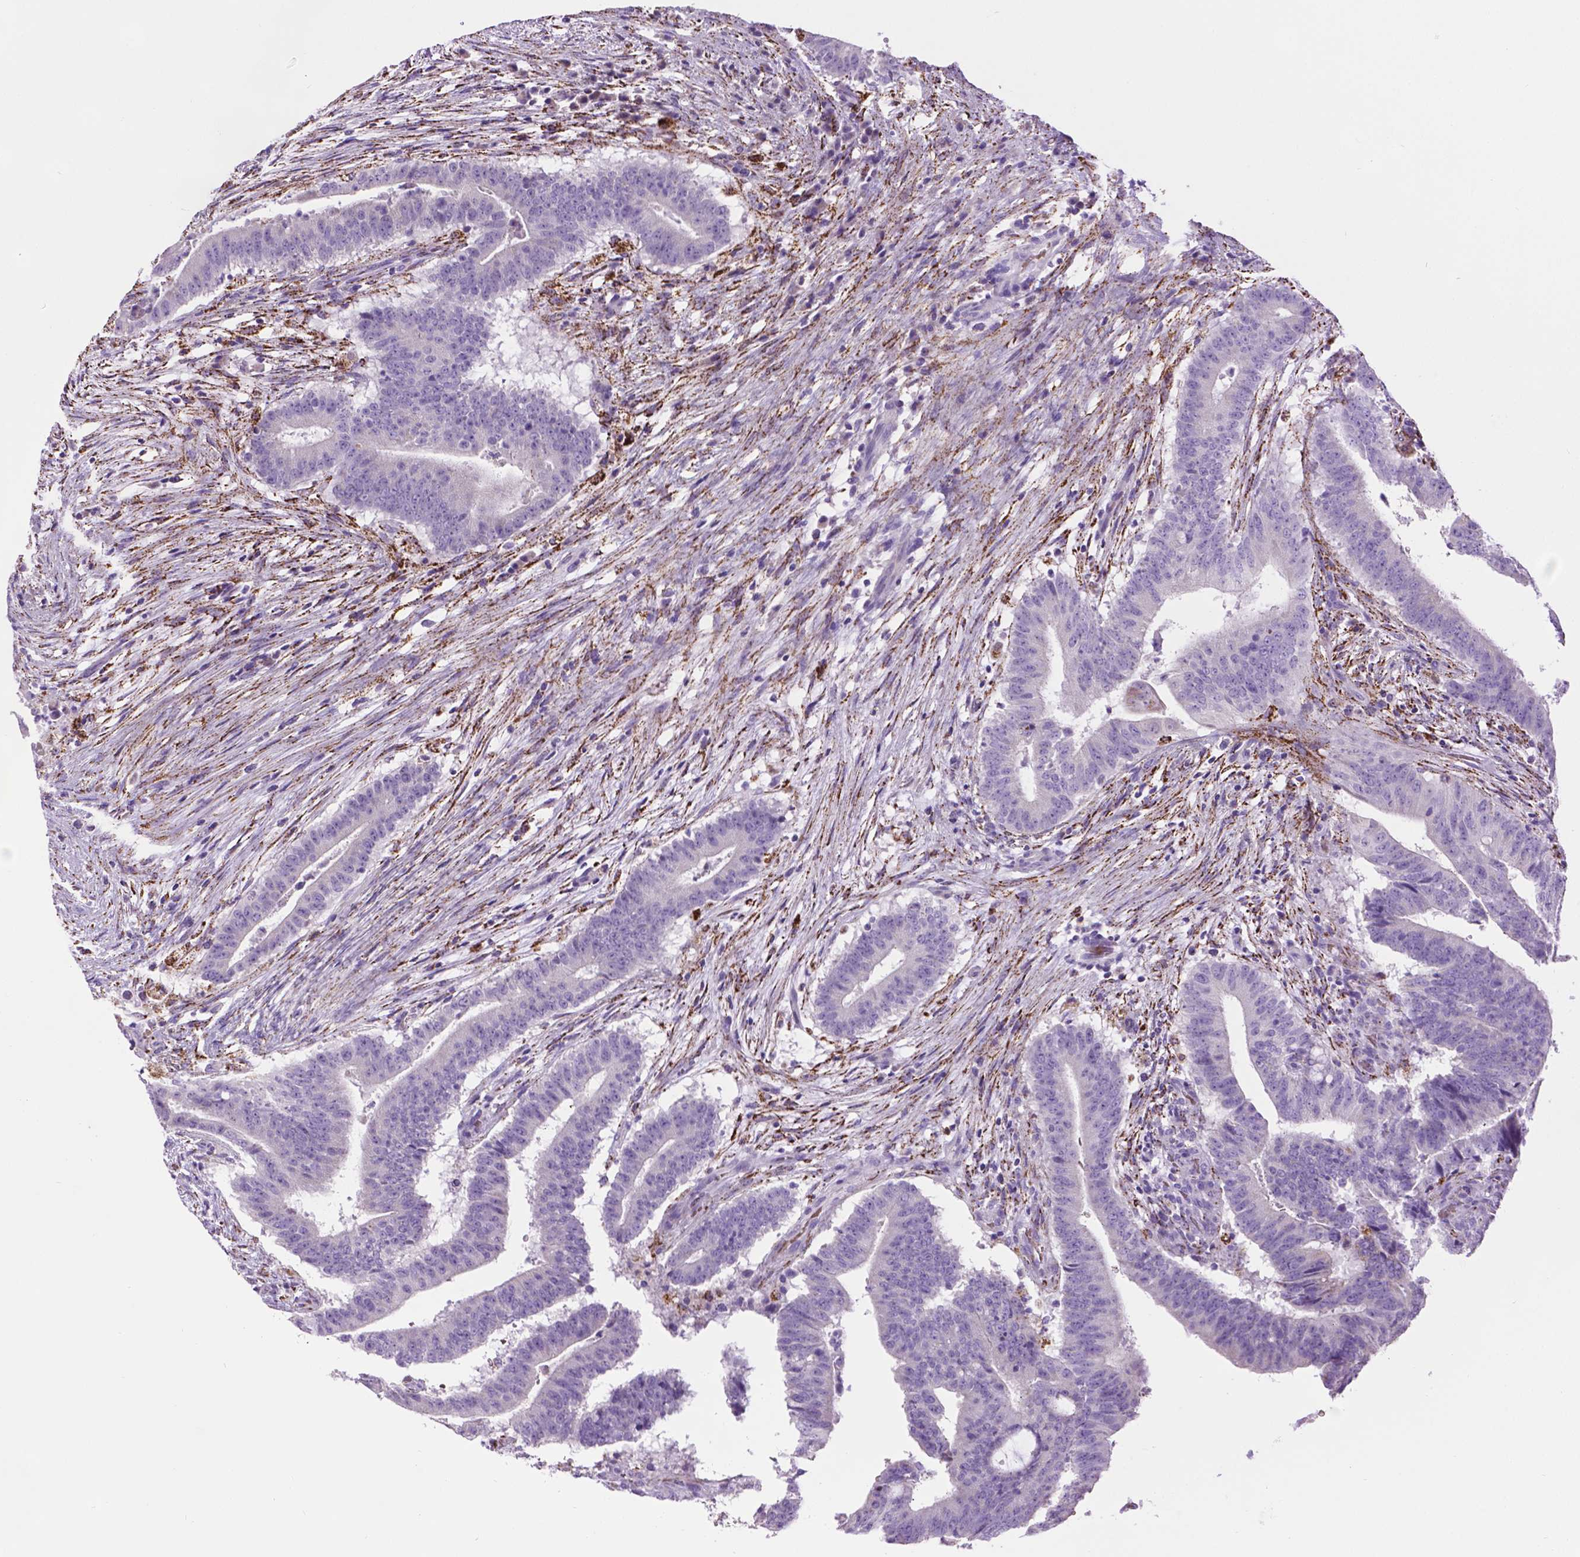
{"staining": {"intensity": "negative", "quantity": "none", "location": "none"}, "tissue": "colorectal cancer", "cell_type": "Tumor cells", "image_type": "cancer", "snomed": [{"axis": "morphology", "description": "Adenocarcinoma, NOS"}, {"axis": "topography", "description": "Colon"}], "caption": "Colorectal cancer (adenocarcinoma) was stained to show a protein in brown. There is no significant positivity in tumor cells. The staining is performed using DAB (3,3'-diaminobenzidine) brown chromogen with nuclei counter-stained in using hematoxylin.", "gene": "TMEM132E", "patient": {"sex": "female", "age": 43}}